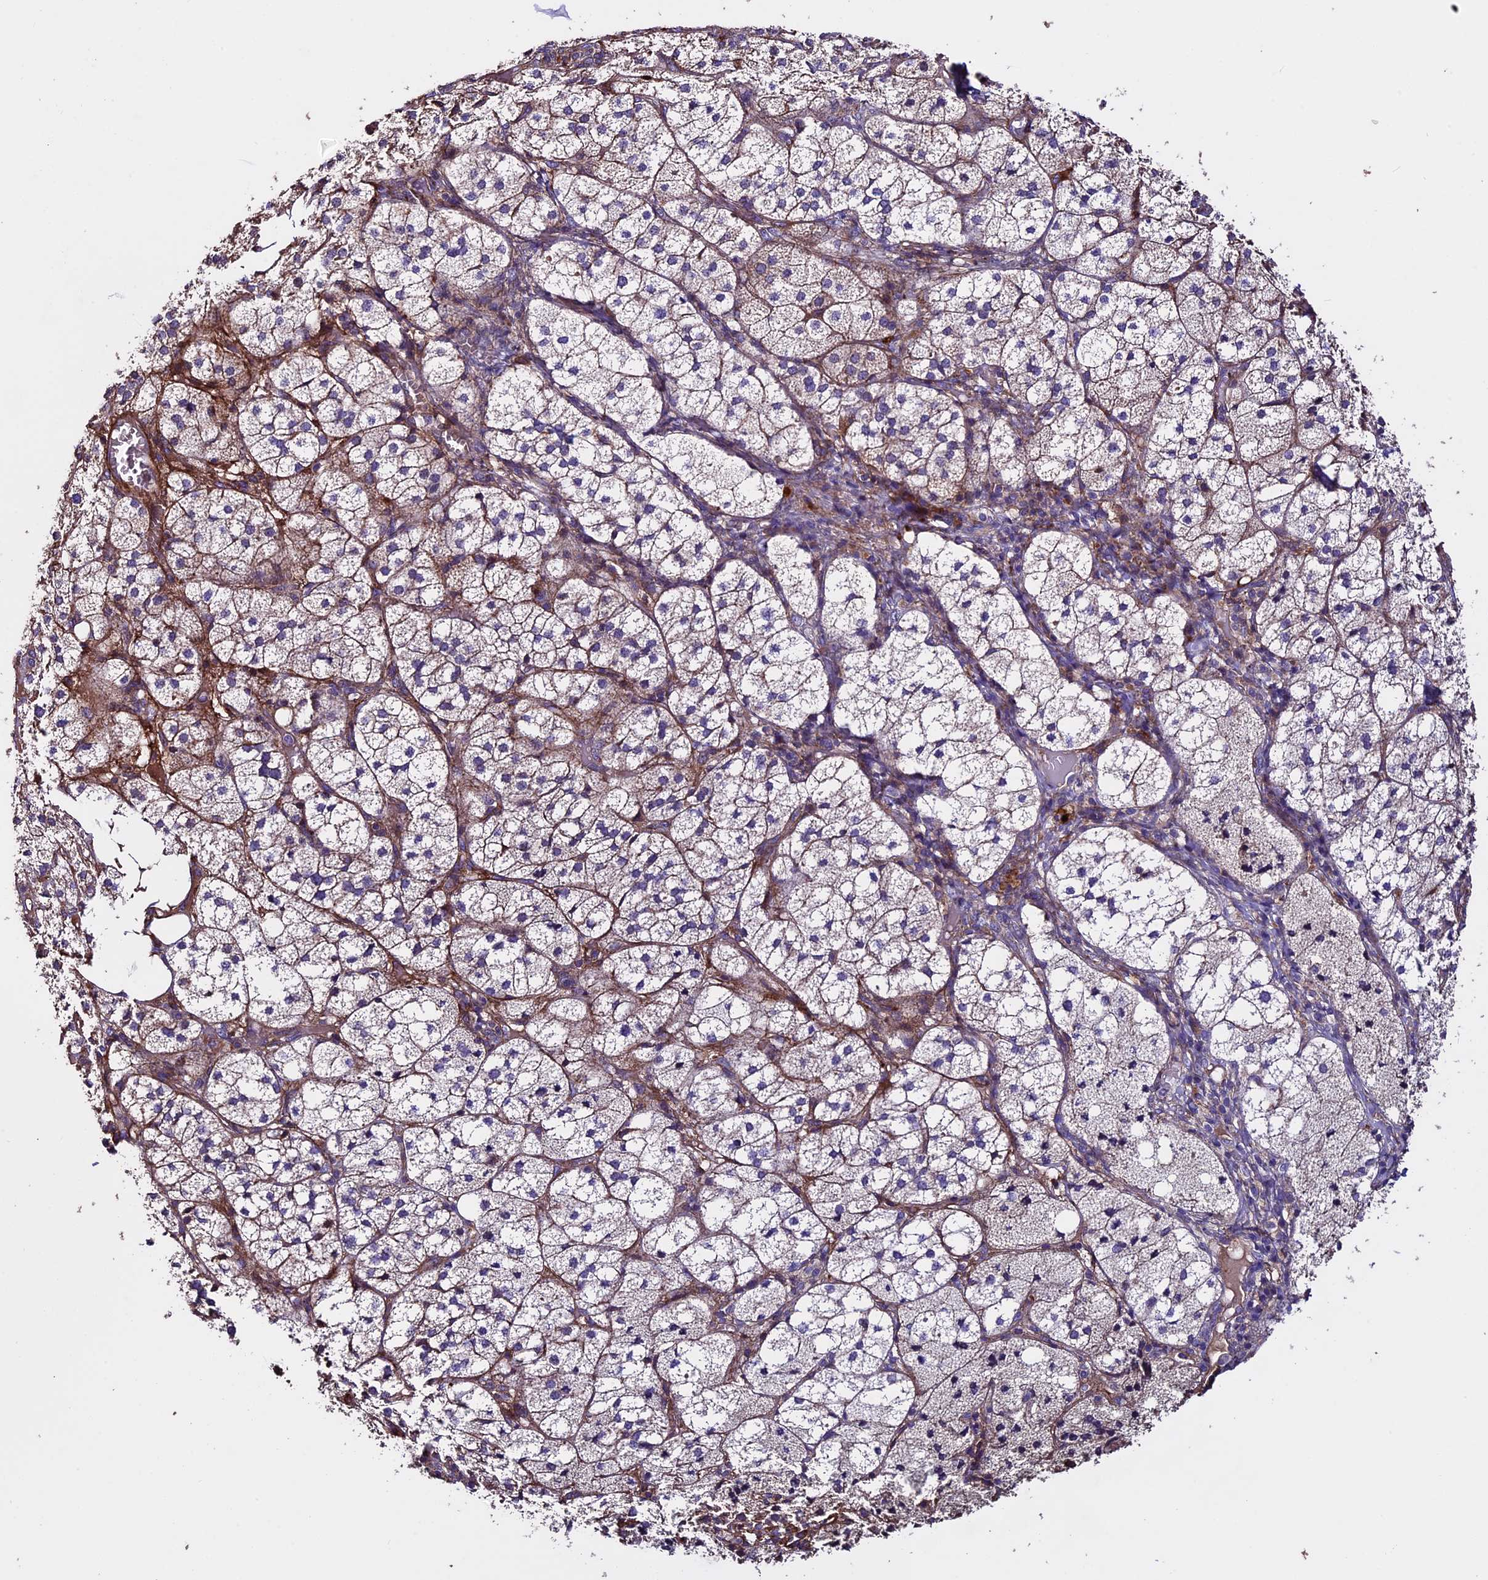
{"staining": {"intensity": "moderate", "quantity": "25%-75%", "location": "cytoplasmic/membranous"}, "tissue": "adrenal gland", "cell_type": "Glandular cells", "image_type": "normal", "snomed": [{"axis": "morphology", "description": "Normal tissue, NOS"}, {"axis": "topography", "description": "Adrenal gland"}], "caption": "Protein expression analysis of unremarkable adrenal gland shows moderate cytoplasmic/membranous staining in about 25%-75% of glandular cells. (Brightfield microscopy of DAB IHC at high magnification).", "gene": "EVA1B", "patient": {"sex": "female", "age": 61}}